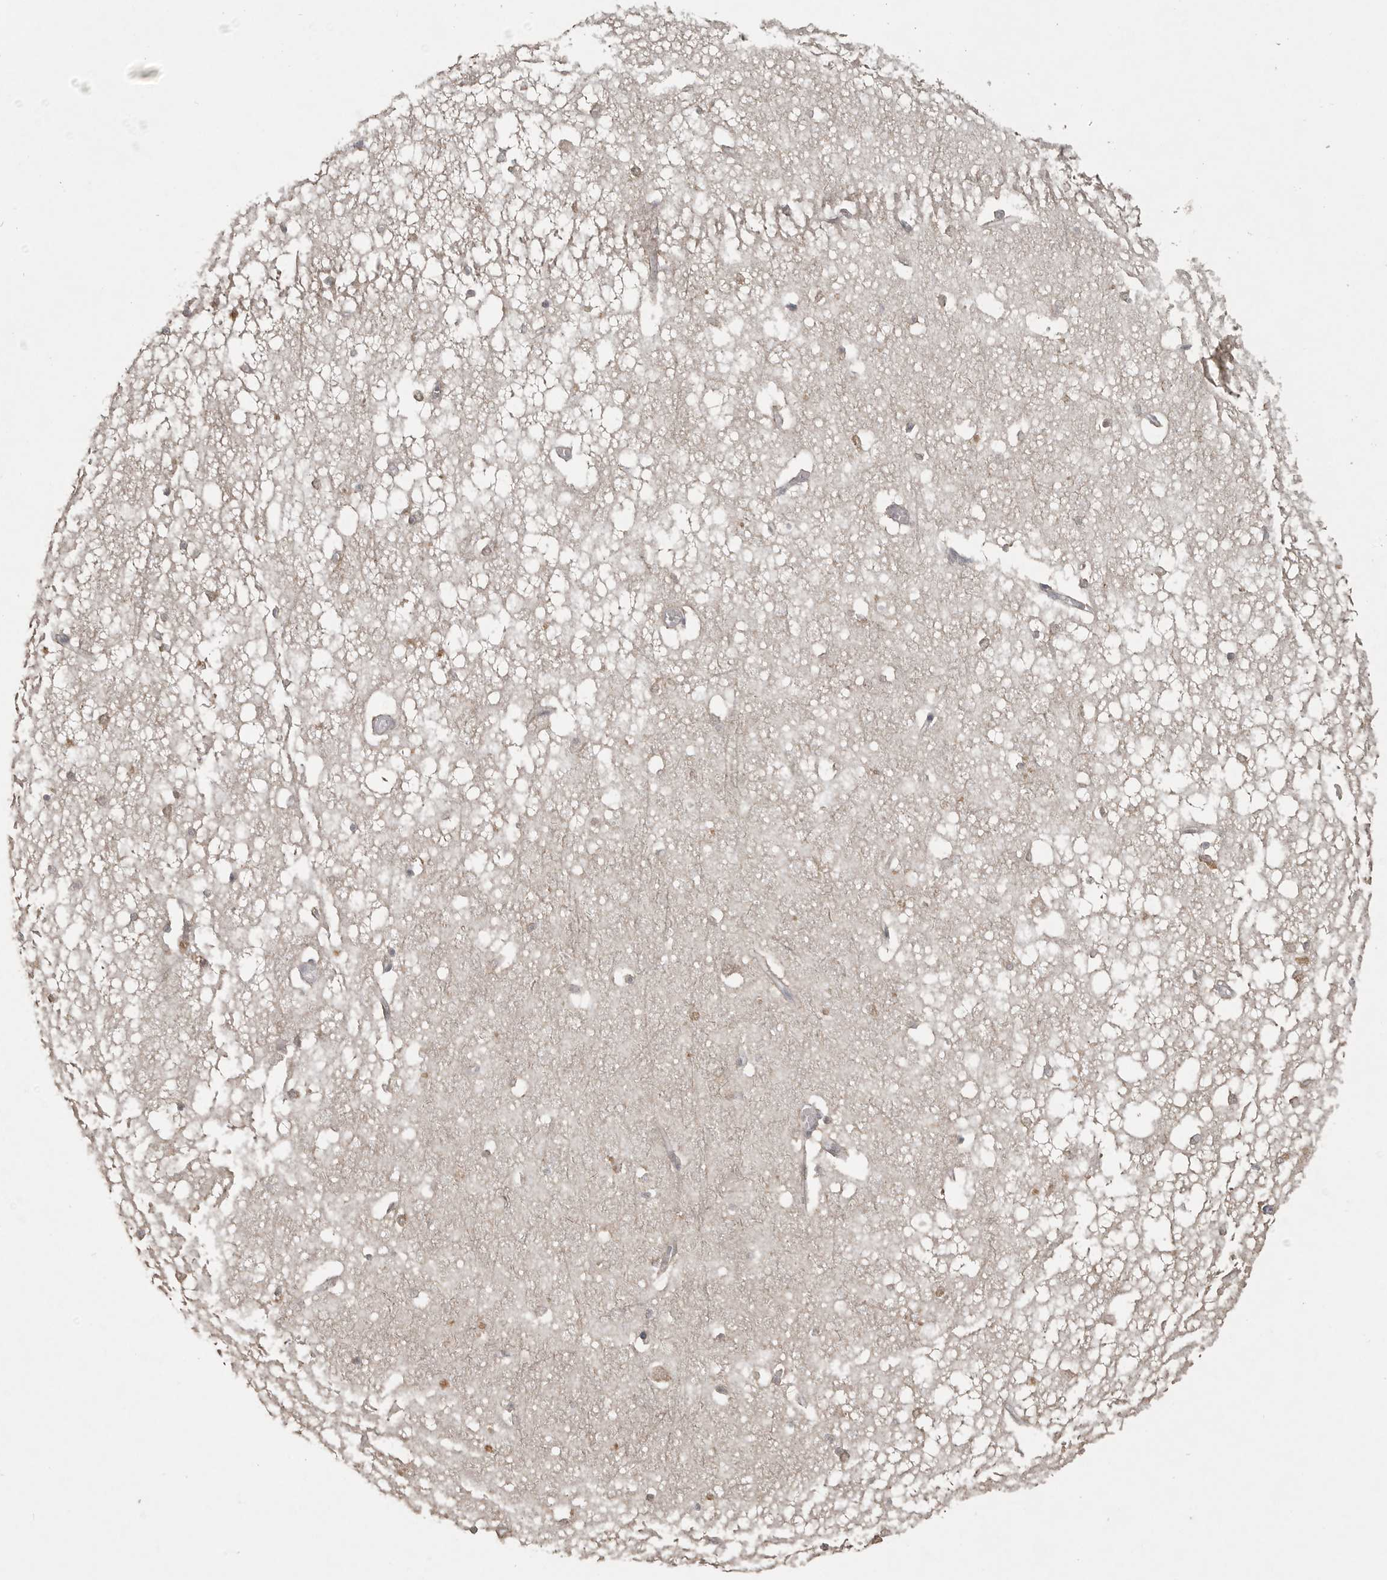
{"staining": {"intensity": "moderate", "quantity": "<25%", "location": "cytoplasmic/membranous"}, "tissue": "hippocampus", "cell_type": "Glial cells", "image_type": "normal", "snomed": [{"axis": "morphology", "description": "Normal tissue, NOS"}, {"axis": "topography", "description": "Hippocampus"}], "caption": "Approximately <25% of glial cells in normal hippocampus demonstrate moderate cytoplasmic/membranous protein positivity as visualized by brown immunohistochemical staining.", "gene": "LLGL1", "patient": {"sex": "male", "age": 70}}